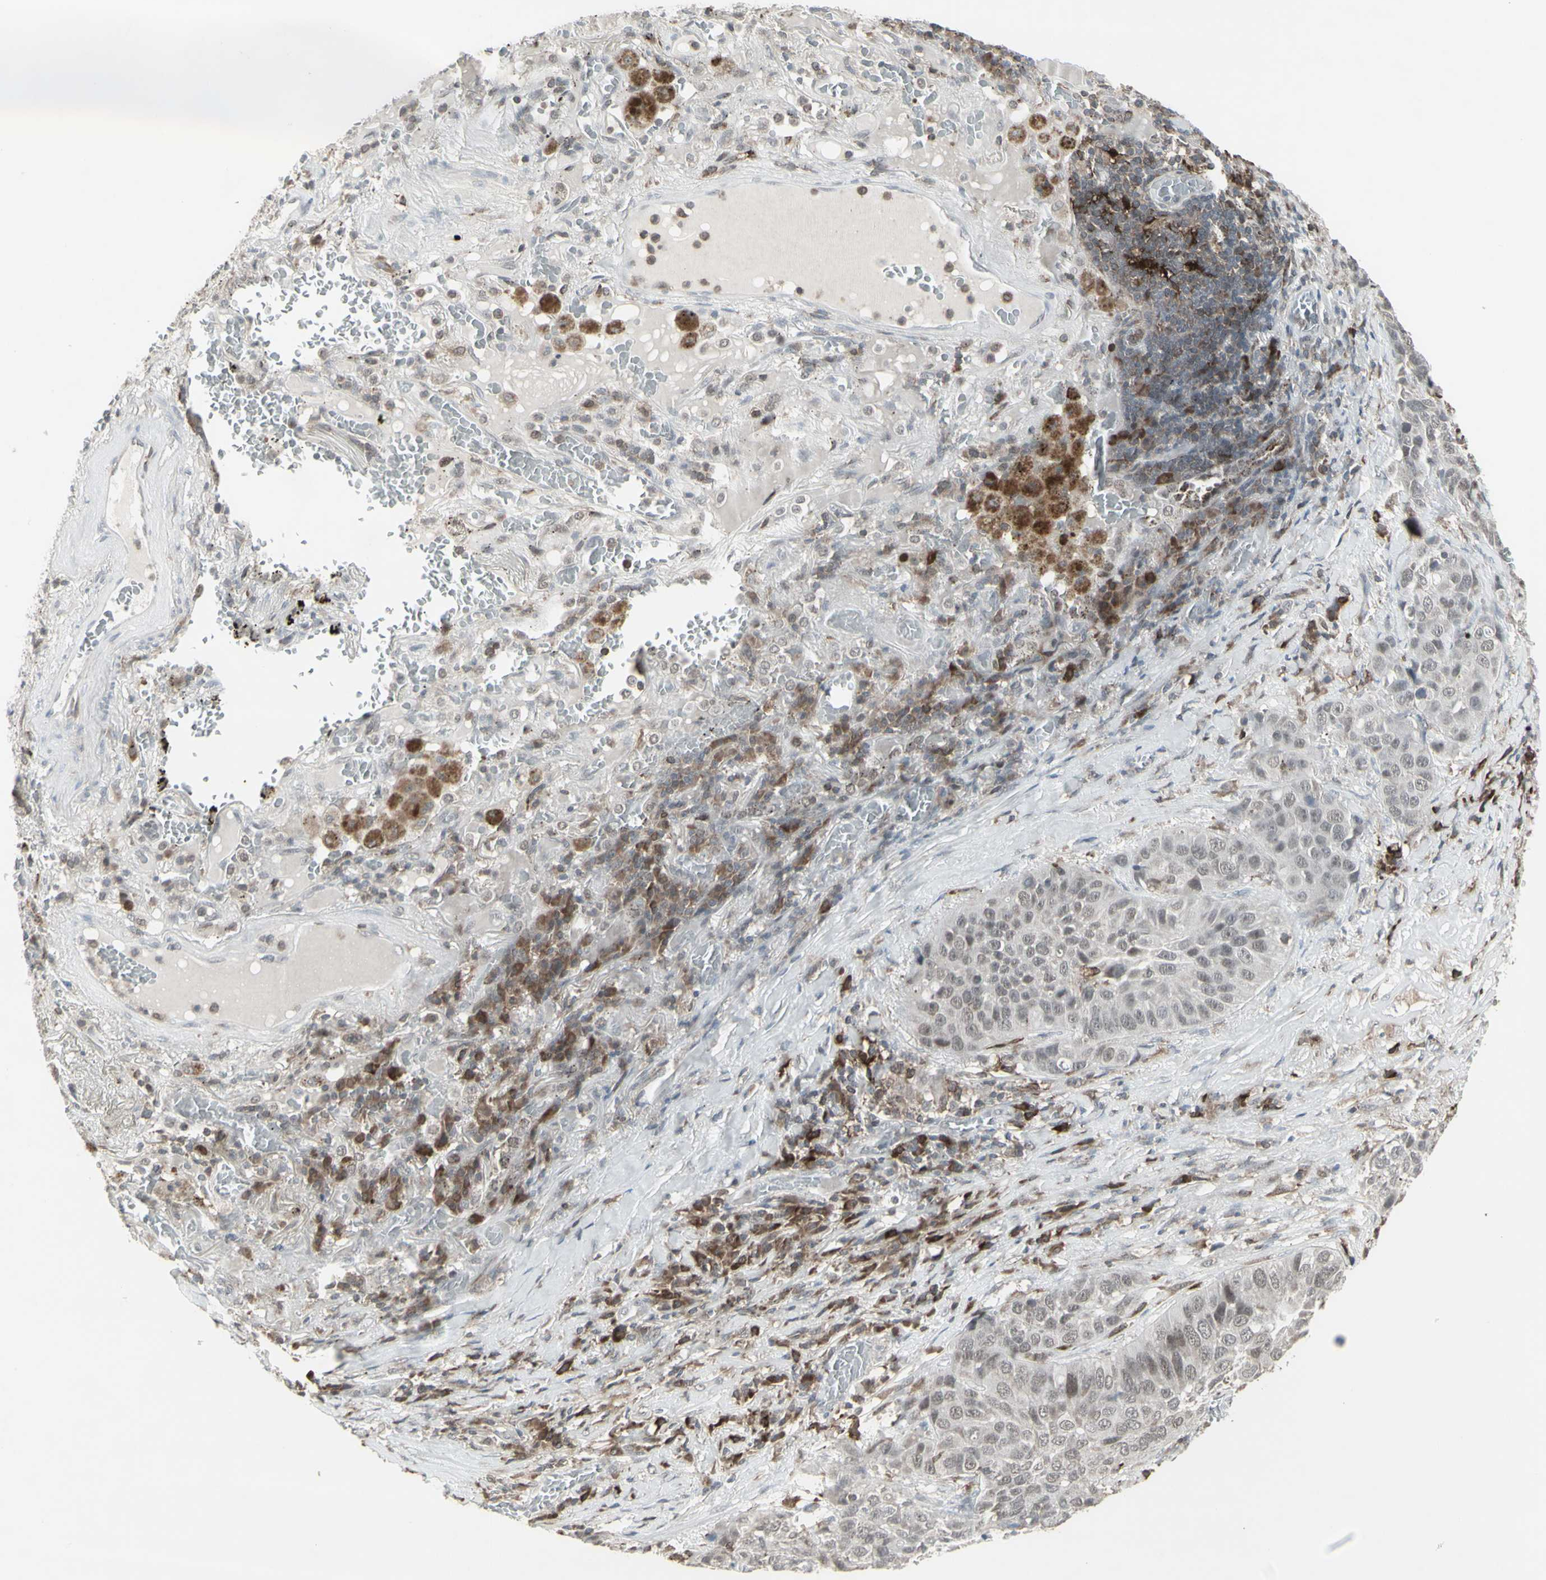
{"staining": {"intensity": "negative", "quantity": "none", "location": "none"}, "tissue": "lung cancer", "cell_type": "Tumor cells", "image_type": "cancer", "snomed": [{"axis": "morphology", "description": "Squamous cell carcinoma, NOS"}, {"axis": "topography", "description": "Lung"}], "caption": "The histopathology image shows no staining of tumor cells in lung cancer.", "gene": "SAMSN1", "patient": {"sex": "male", "age": 57}}